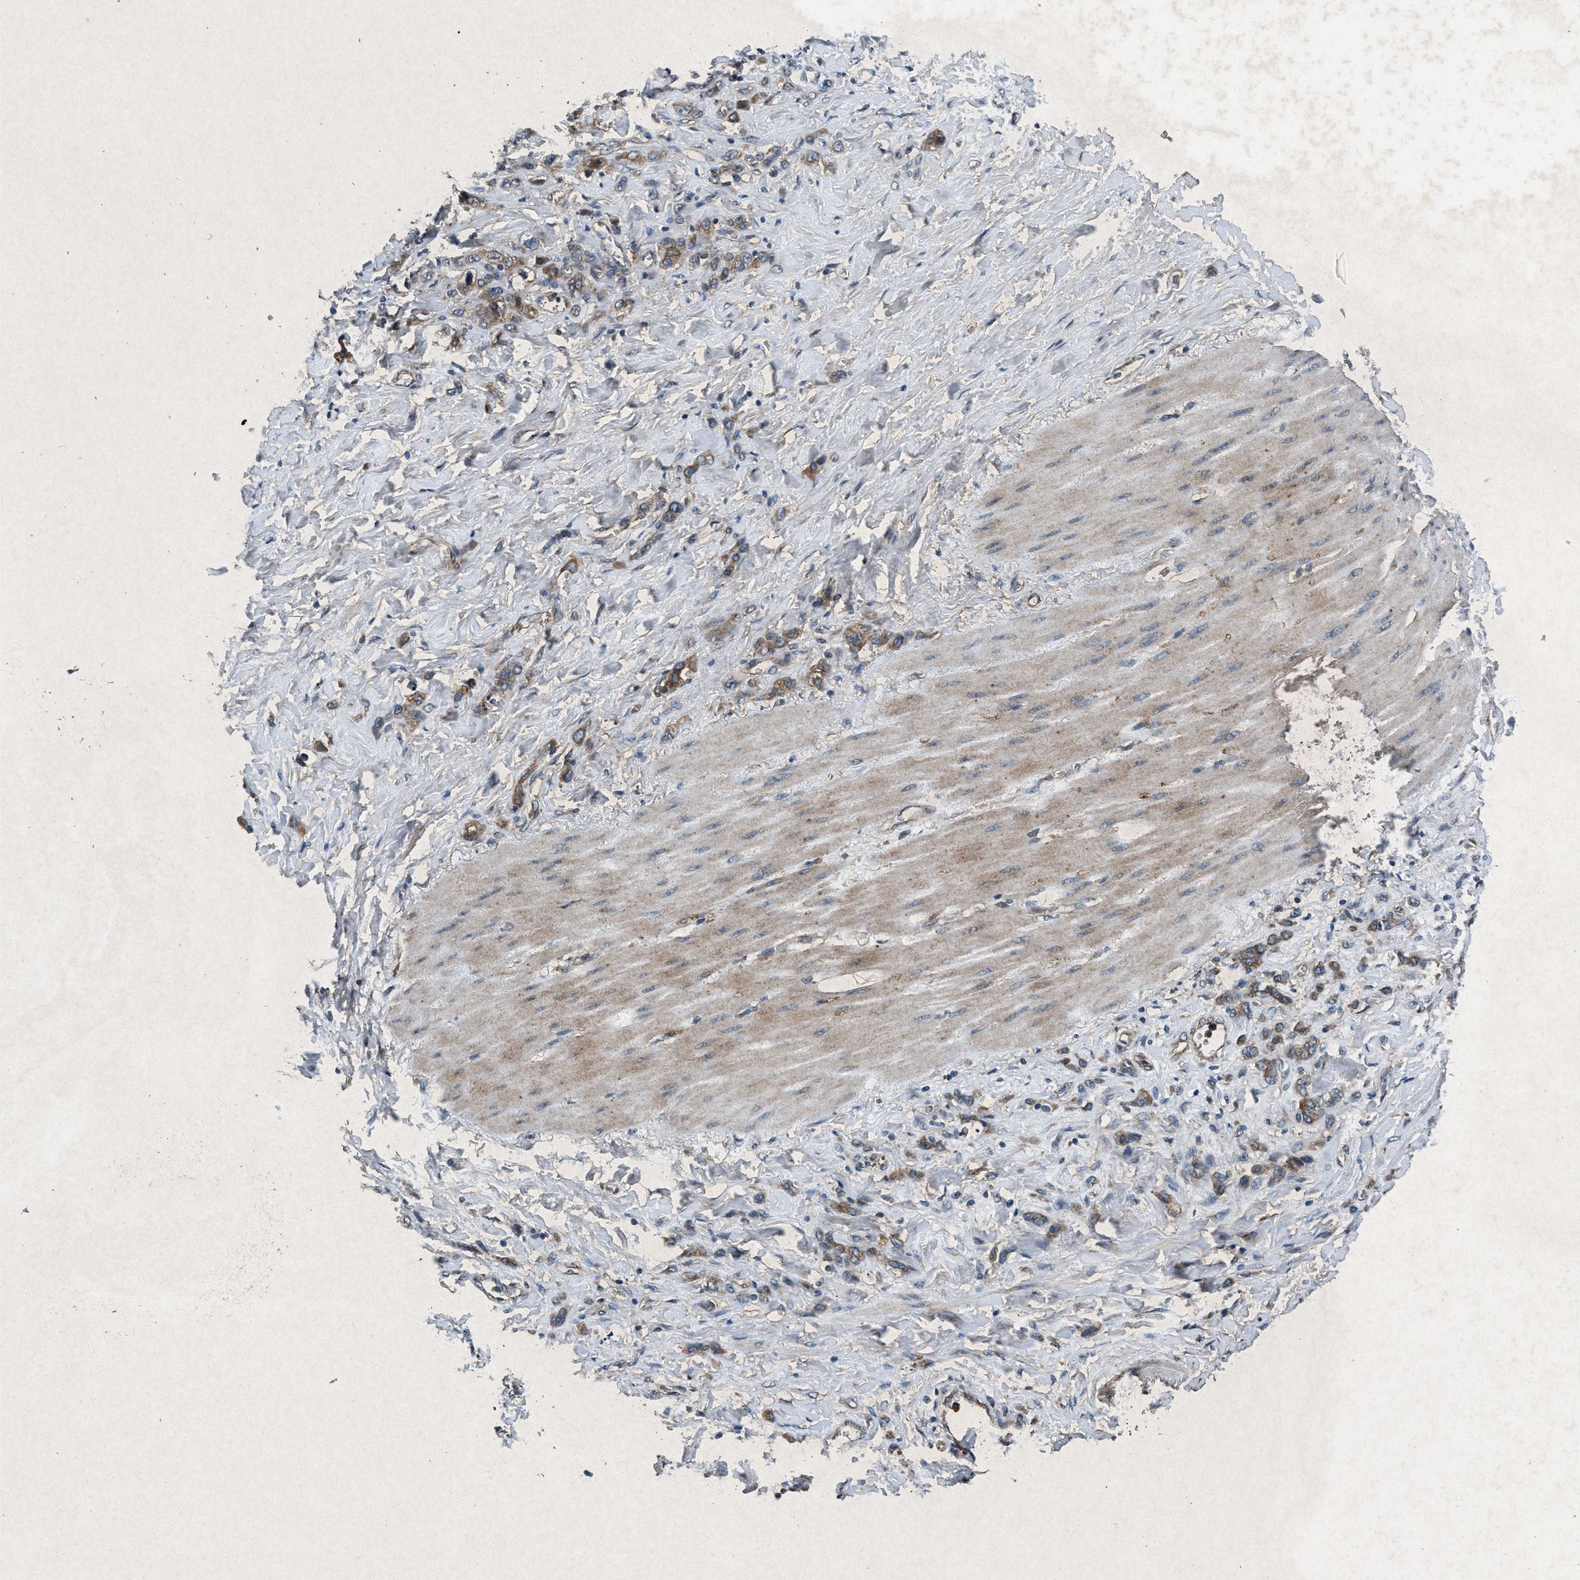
{"staining": {"intensity": "moderate", "quantity": ">75%", "location": "cytoplasmic/membranous"}, "tissue": "stomach cancer", "cell_type": "Tumor cells", "image_type": "cancer", "snomed": [{"axis": "morphology", "description": "Normal tissue, NOS"}, {"axis": "morphology", "description": "Adenocarcinoma, NOS"}, {"axis": "topography", "description": "Stomach"}], "caption": "High-magnification brightfield microscopy of adenocarcinoma (stomach) stained with DAB (brown) and counterstained with hematoxylin (blue). tumor cells exhibit moderate cytoplasmic/membranous positivity is appreciated in approximately>75% of cells.", "gene": "AKT1S1", "patient": {"sex": "male", "age": 82}}